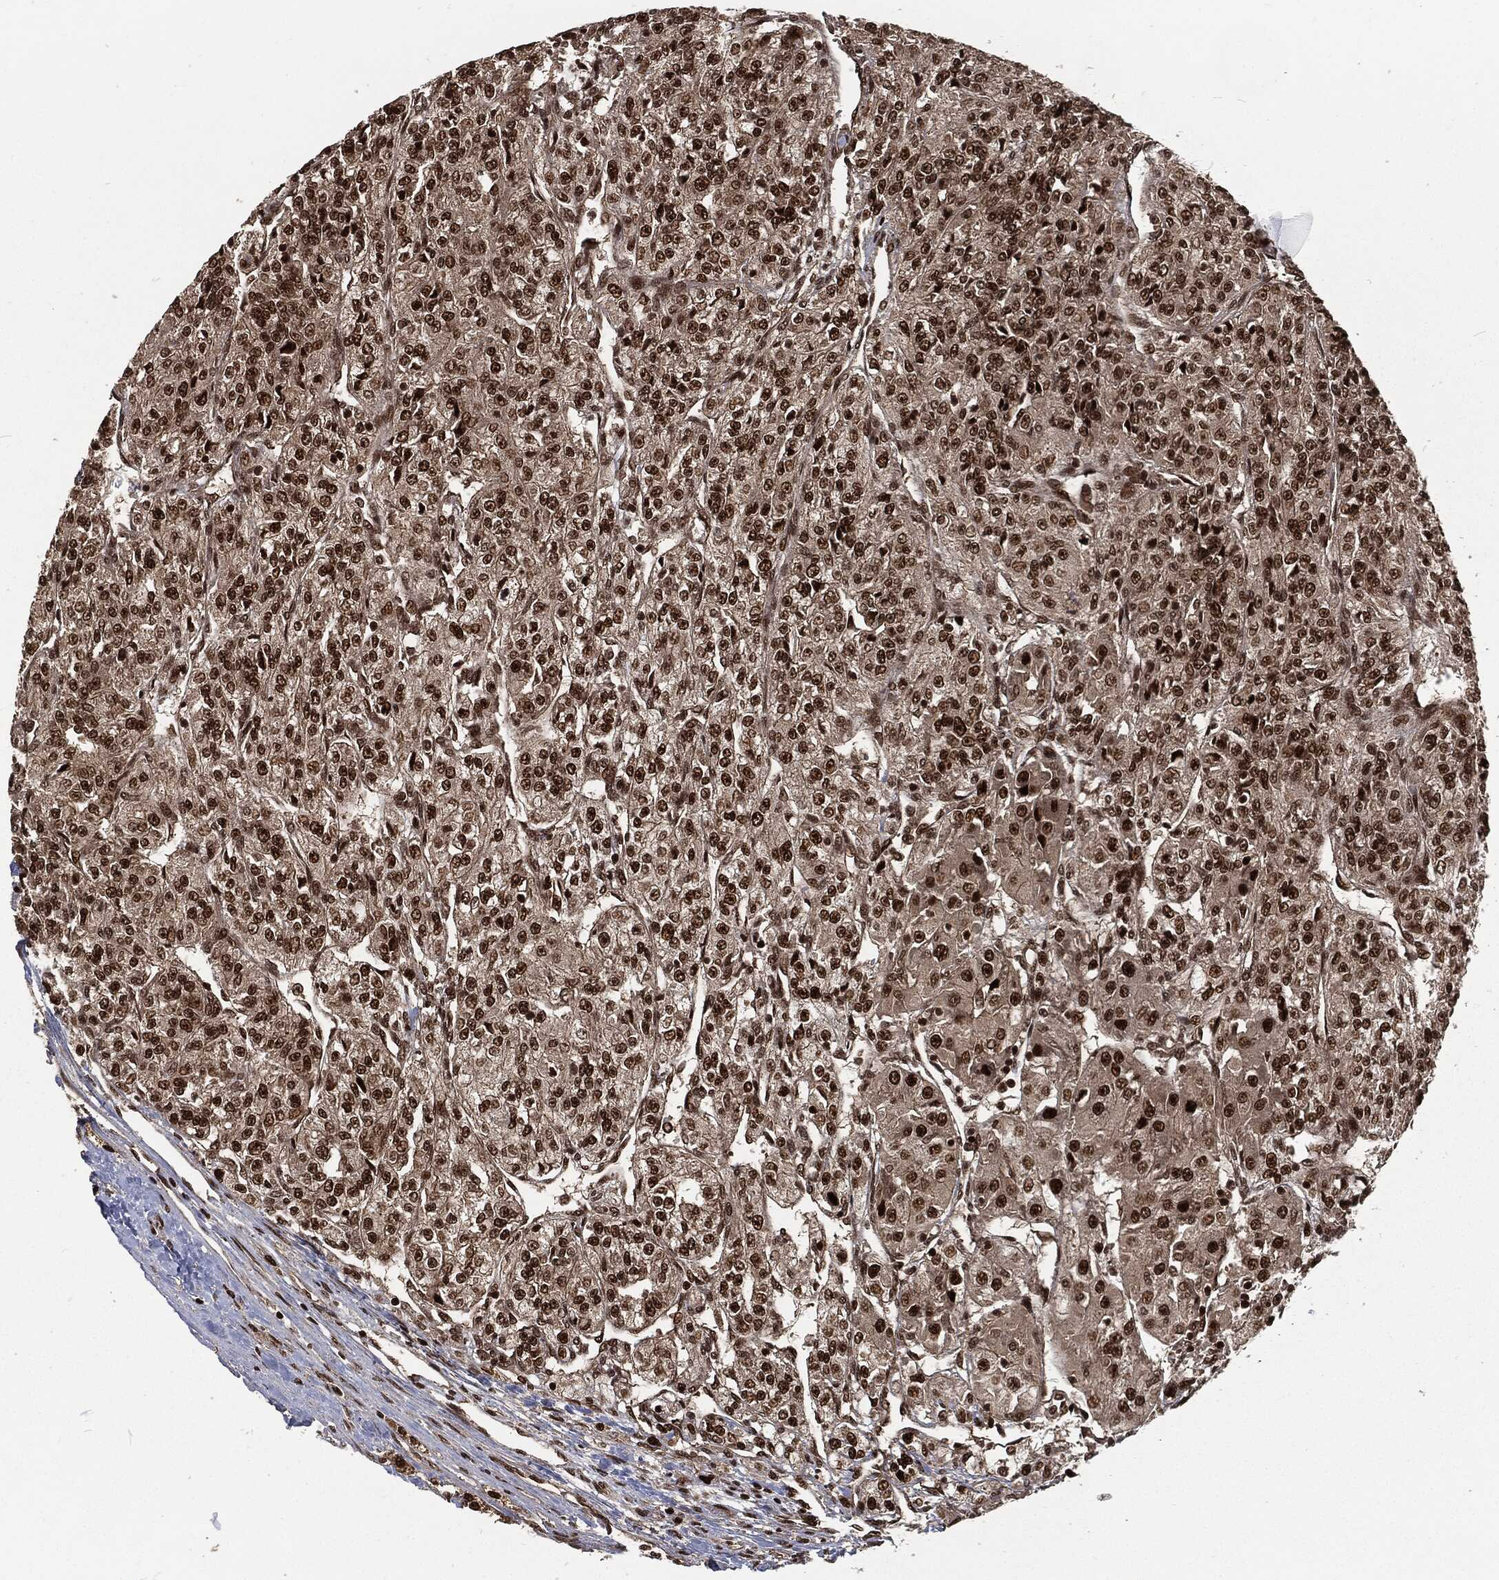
{"staining": {"intensity": "strong", "quantity": ">75%", "location": "nuclear"}, "tissue": "renal cancer", "cell_type": "Tumor cells", "image_type": "cancer", "snomed": [{"axis": "morphology", "description": "Adenocarcinoma, NOS"}, {"axis": "topography", "description": "Kidney"}], "caption": "A high amount of strong nuclear staining is appreciated in approximately >75% of tumor cells in renal cancer (adenocarcinoma) tissue. Nuclei are stained in blue.", "gene": "NGRN", "patient": {"sex": "female", "age": 63}}